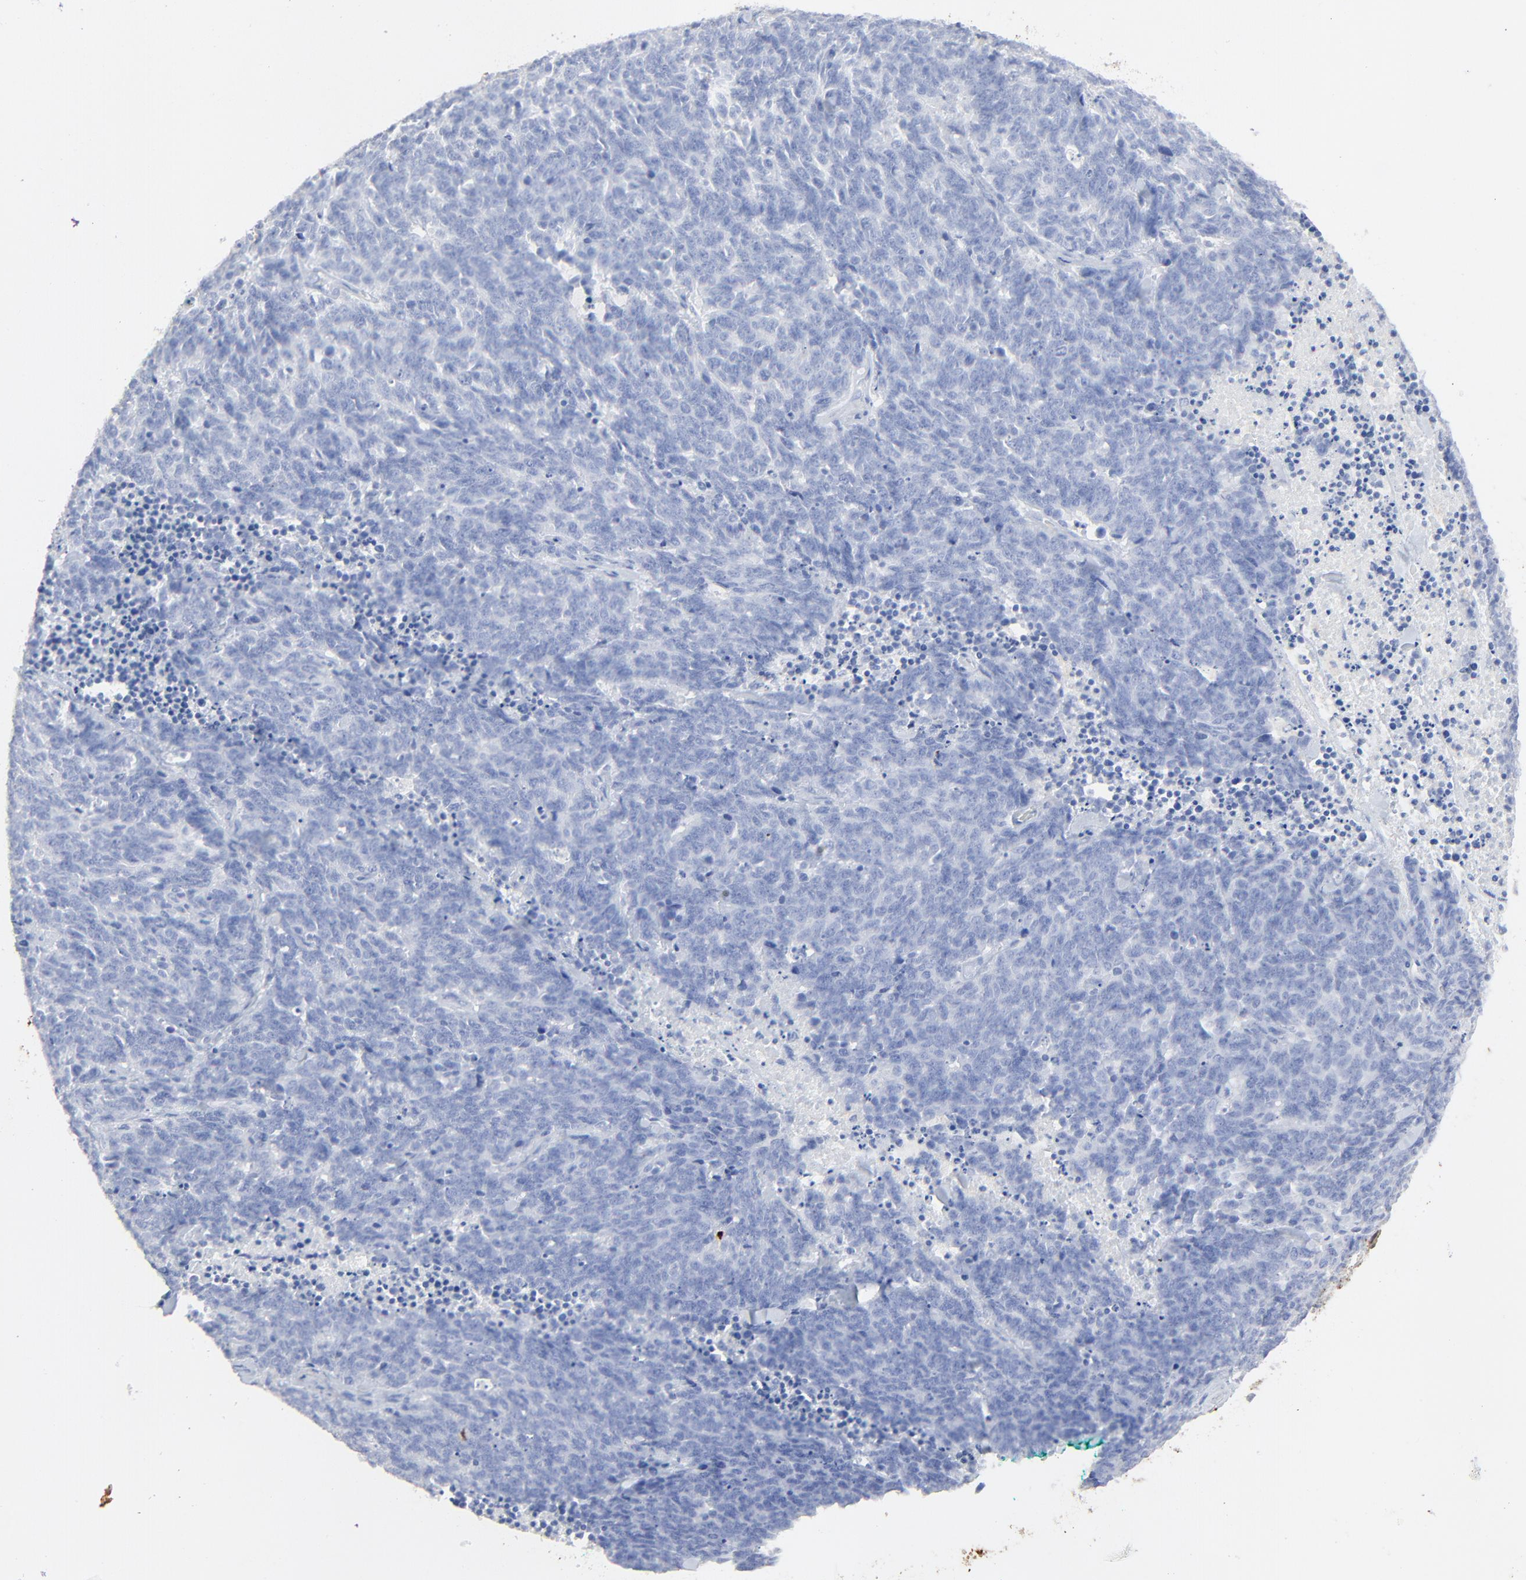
{"staining": {"intensity": "negative", "quantity": "none", "location": "none"}, "tissue": "lung cancer", "cell_type": "Tumor cells", "image_type": "cancer", "snomed": [{"axis": "morphology", "description": "Neoplasm, malignant, NOS"}, {"axis": "topography", "description": "Lung"}], "caption": "This micrograph is of lung cancer stained with immunohistochemistry (IHC) to label a protein in brown with the nuclei are counter-stained blue. There is no expression in tumor cells.", "gene": "LCN2", "patient": {"sex": "female", "age": 58}}